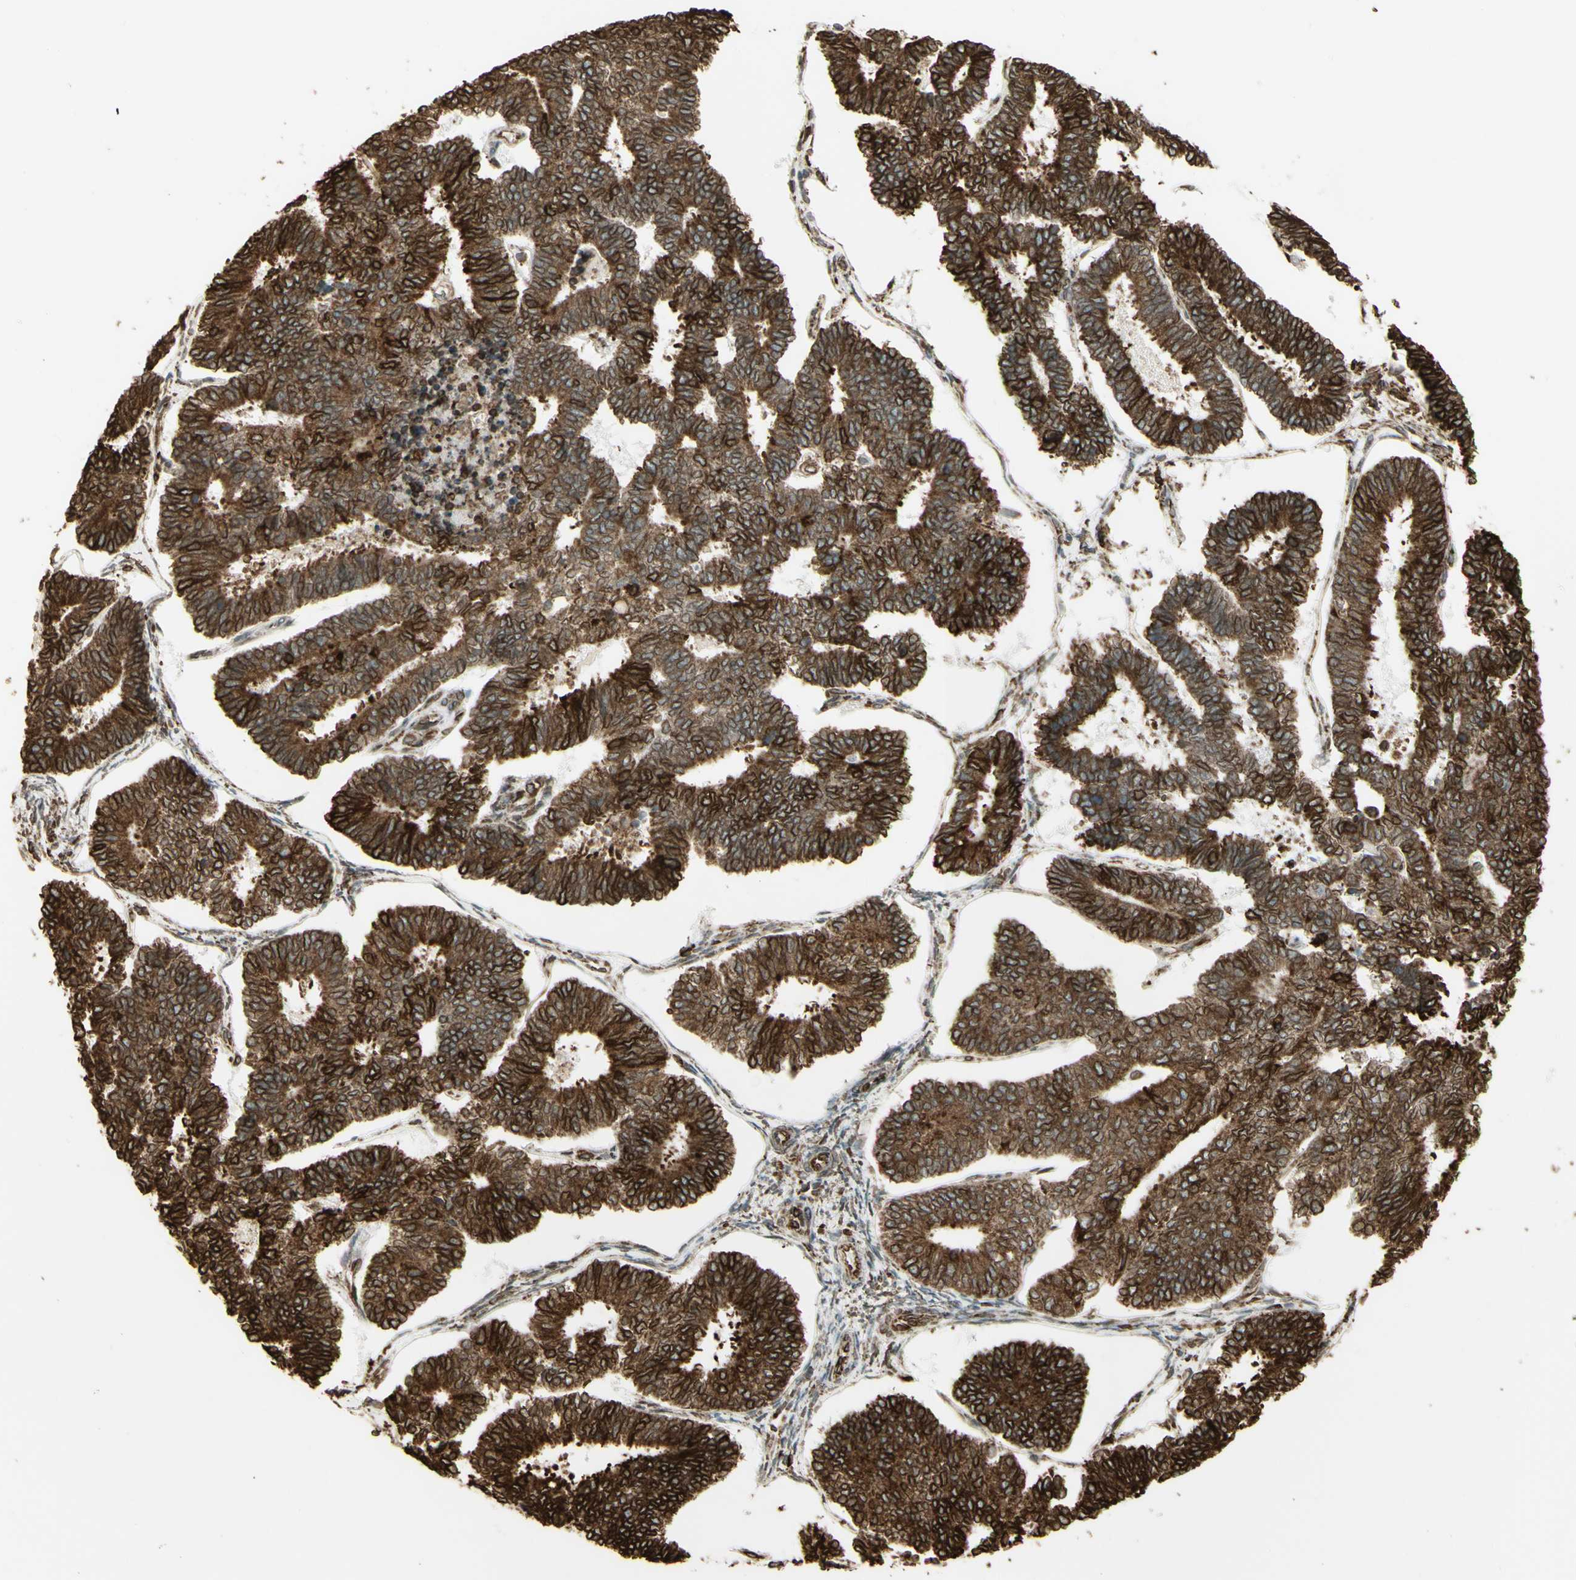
{"staining": {"intensity": "moderate", "quantity": ">75%", "location": "cytoplasmic/membranous"}, "tissue": "endometrial cancer", "cell_type": "Tumor cells", "image_type": "cancer", "snomed": [{"axis": "morphology", "description": "Adenocarcinoma, NOS"}, {"axis": "topography", "description": "Endometrium"}], "caption": "Immunohistochemical staining of human endometrial adenocarcinoma displays moderate cytoplasmic/membranous protein positivity in approximately >75% of tumor cells. Using DAB (brown) and hematoxylin (blue) stains, captured at high magnification using brightfield microscopy.", "gene": "CANX", "patient": {"sex": "female", "age": 70}}